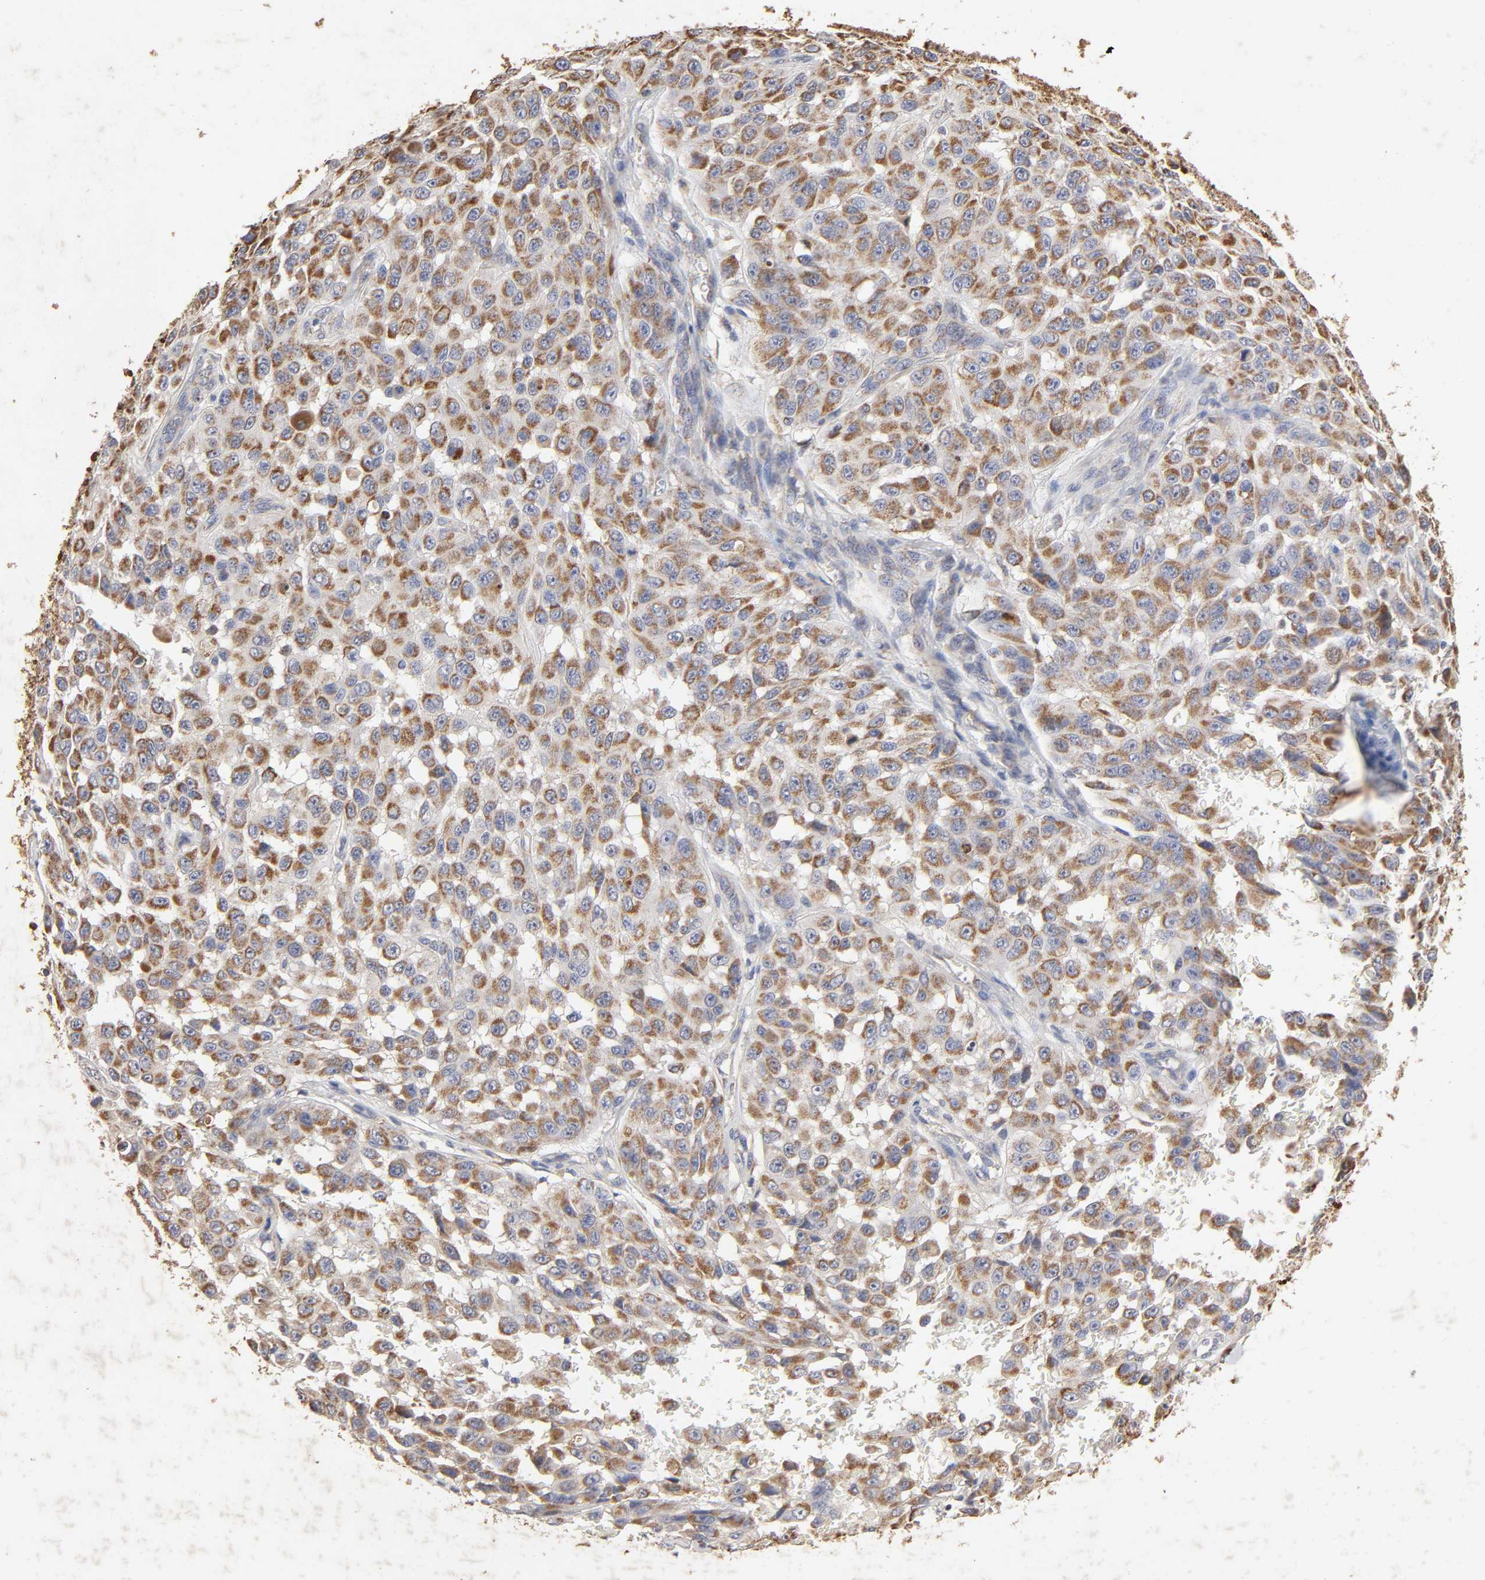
{"staining": {"intensity": "strong", "quantity": ">75%", "location": "cytoplasmic/membranous"}, "tissue": "melanoma", "cell_type": "Tumor cells", "image_type": "cancer", "snomed": [{"axis": "morphology", "description": "Malignant melanoma, NOS"}, {"axis": "topography", "description": "Skin"}], "caption": "Immunohistochemical staining of human melanoma exhibits high levels of strong cytoplasmic/membranous staining in approximately >75% of tumor cells.", "gene": "CYCS", "patient": {"sex": "male", "age": 30}}